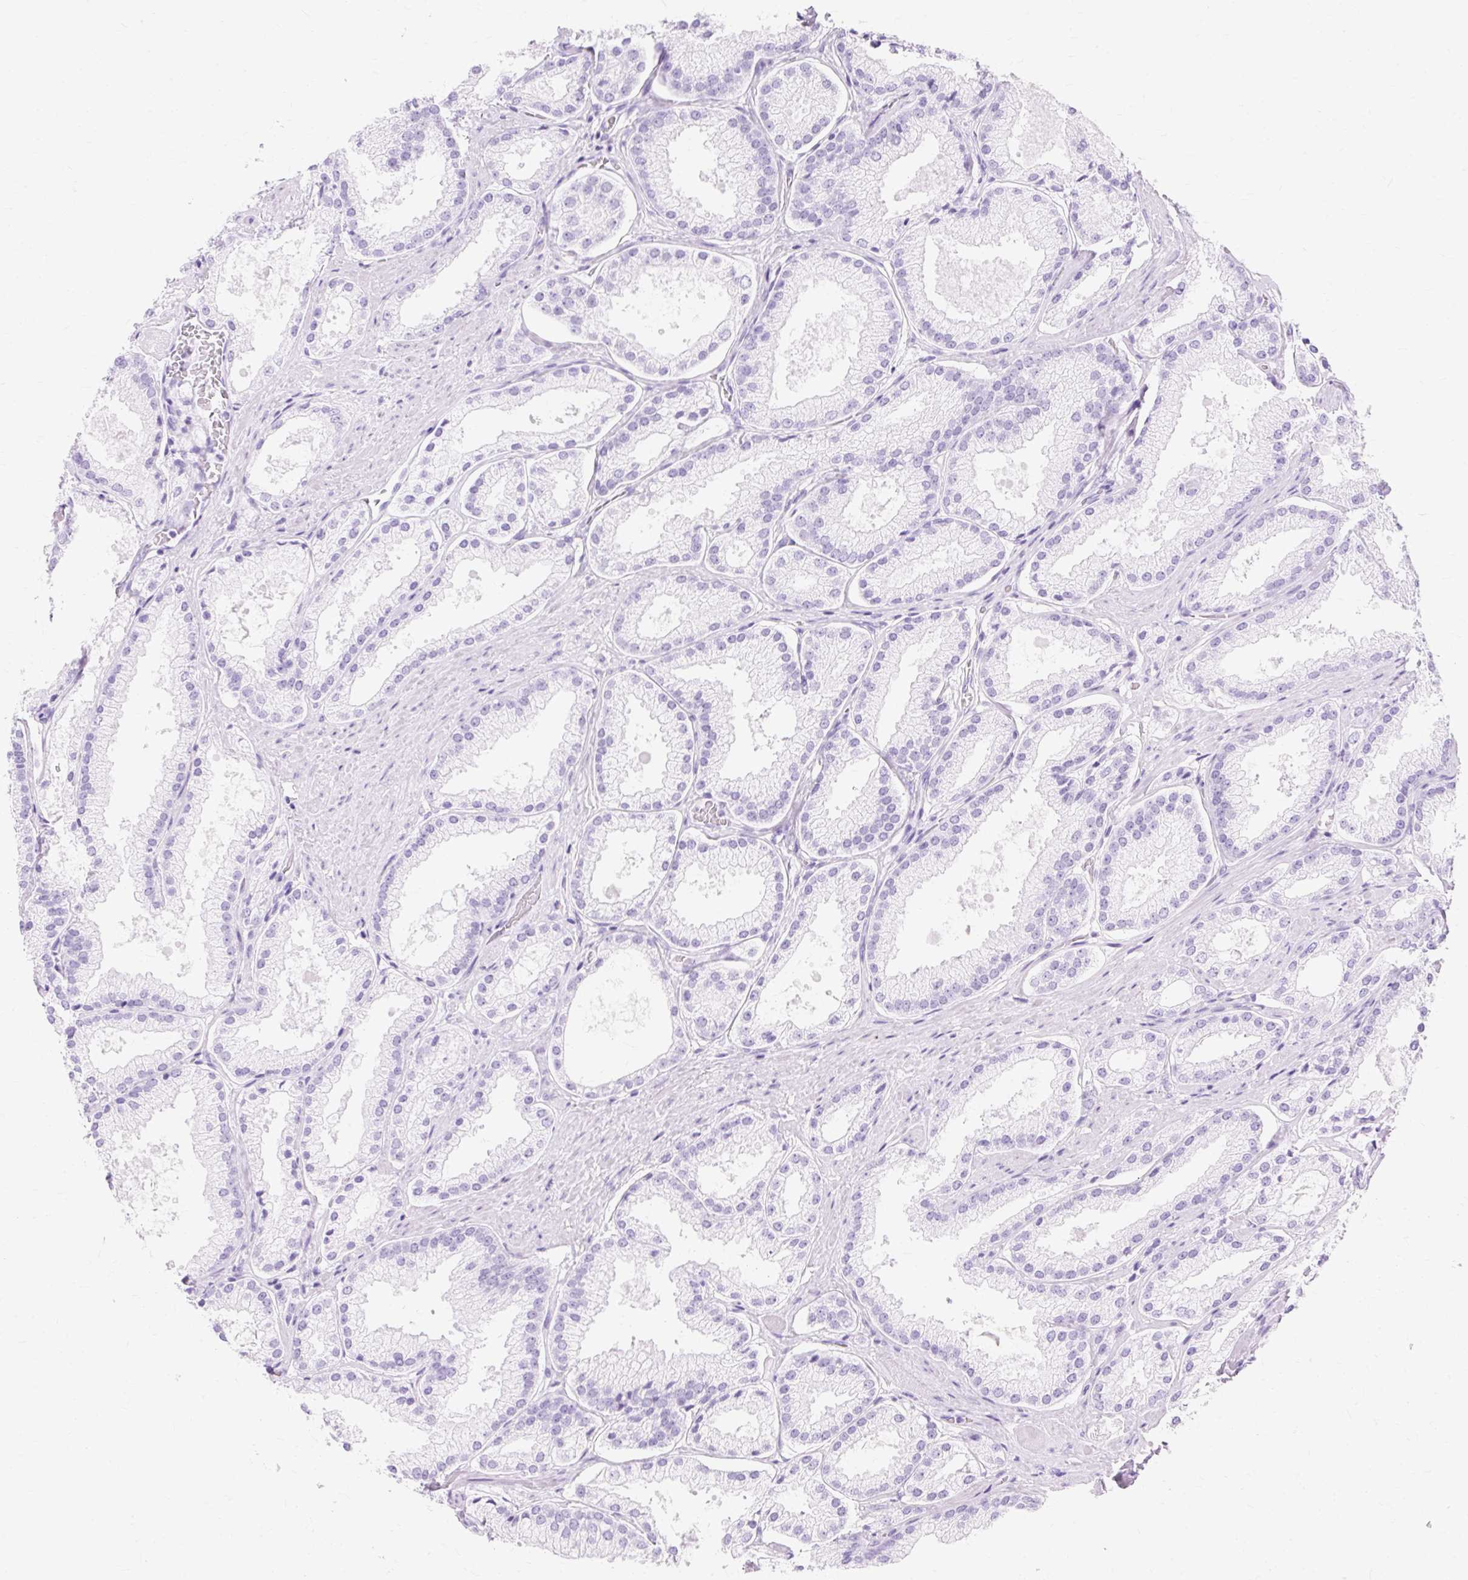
{"staining": {"intensity": "negative", "quantity": "none", "location": "none"}, "tissue": "prostate cancer", "cell_type": "Tumor cells", "image_type": "cancer", "snomed": [{"axis": "morphology", "description": "Adenocarcinoma, High grade"}, {"axis": "topography", "description": "Prostate"}], "caption": "Immunohistochemical staining of human prostate cancer (adenocarcinoma (high-grade)) reveals no significant staining in tumor cells.", "gene": "MBP", "patient": {"sex": "male", "age": 68}}